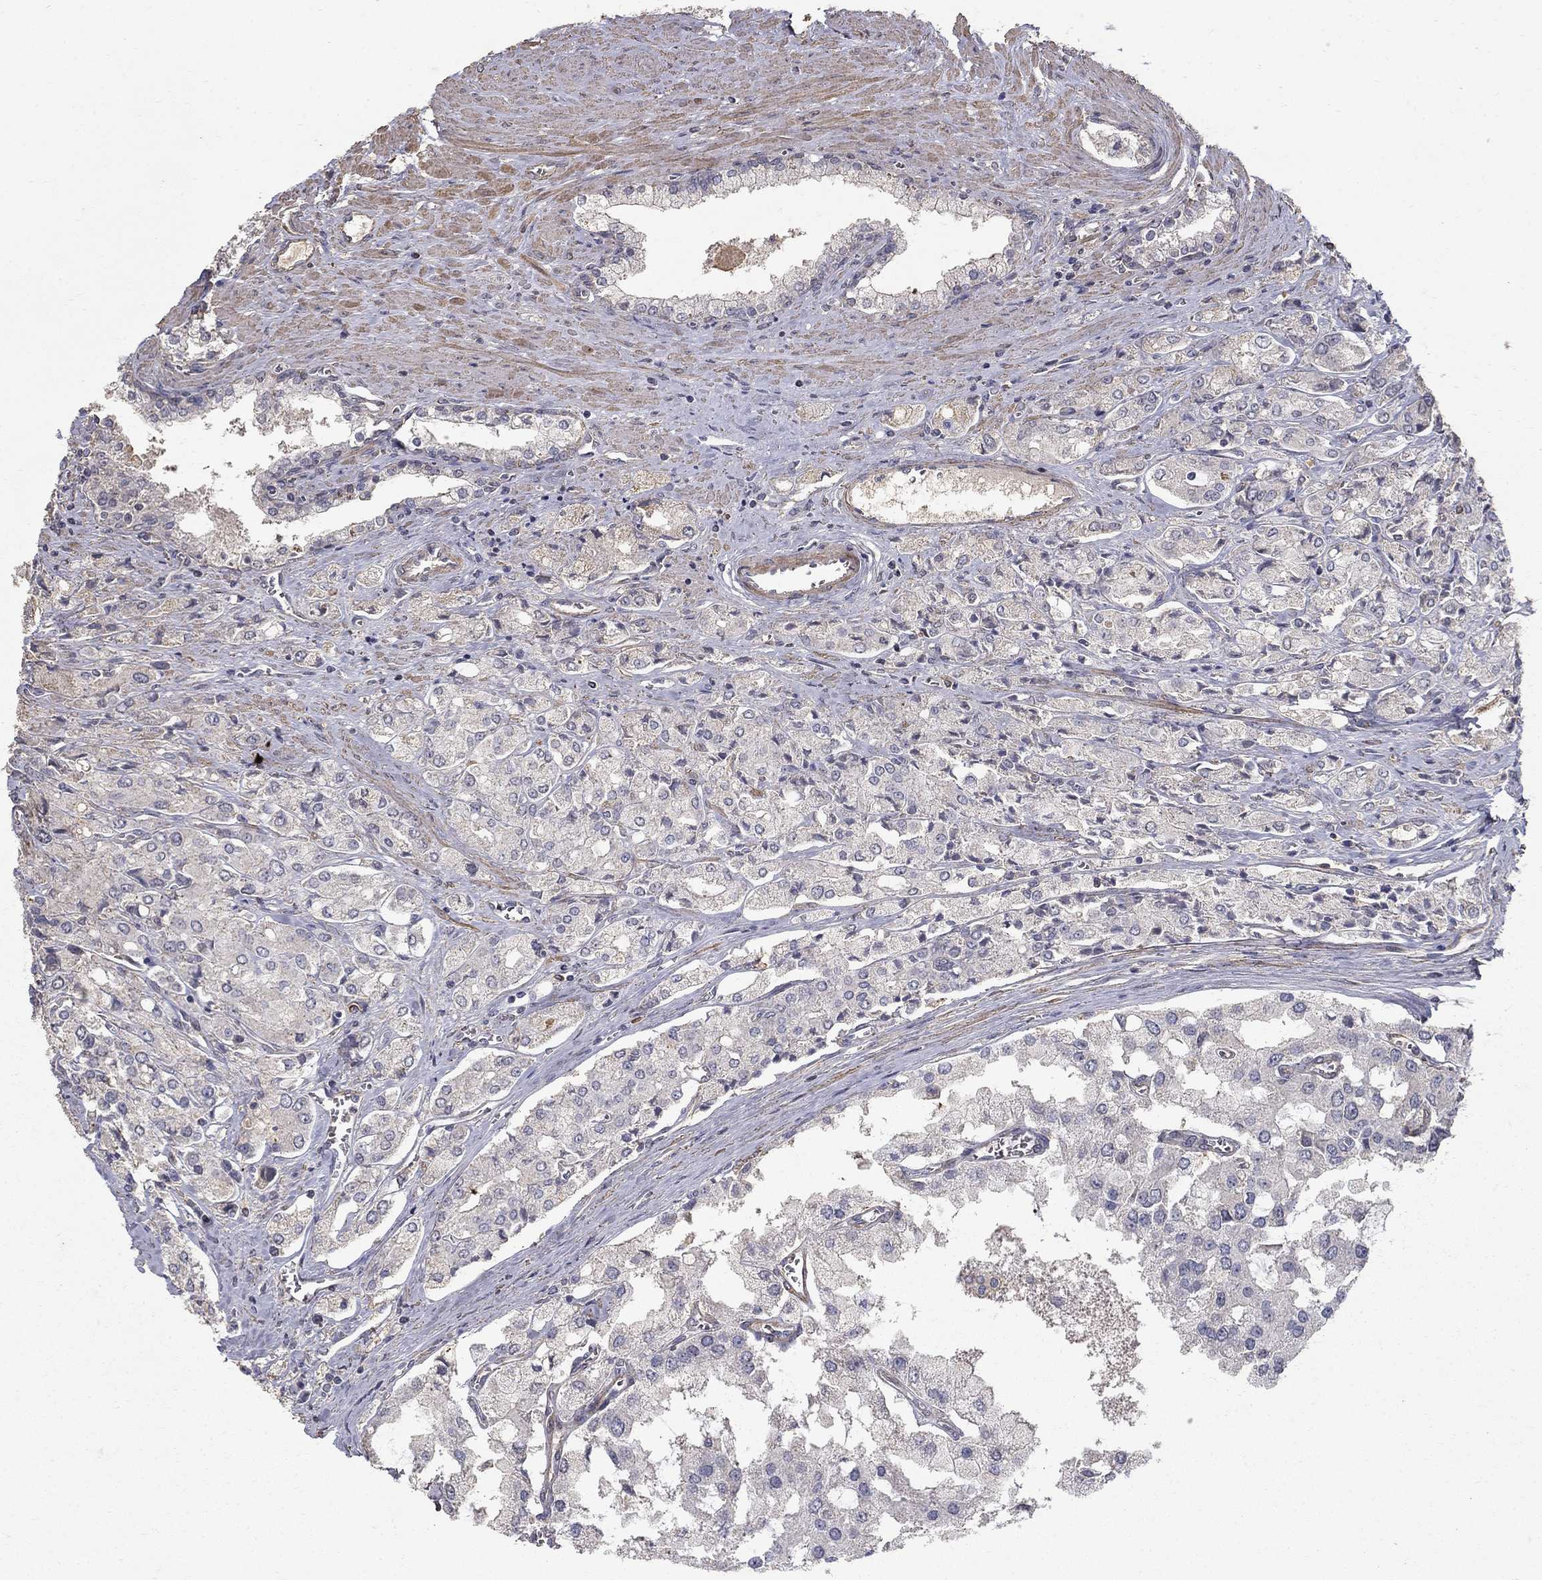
{"staining": {"intensity": "negative", "quantity": "none", "location": "none"}, "tissue": "prostate cancer", "cell_type": "Tumor cells", "image_type": "cancer", "snomed": [{"axis": "morphology", "description": "Adenocarcinoma, NOS"}, {"axis": "topography", "description": "Prostate and seminal vesicle, NOS"}, {"axis": "topography", "description": "Prostate"}], "caption": "This is an immunohistochemistry (IHC) micrograph of human prostate adenocarcinoma. There is no expression in tumor cells.", "gene": "MPP2", "patient": {"sex": "male", "age": 67}}